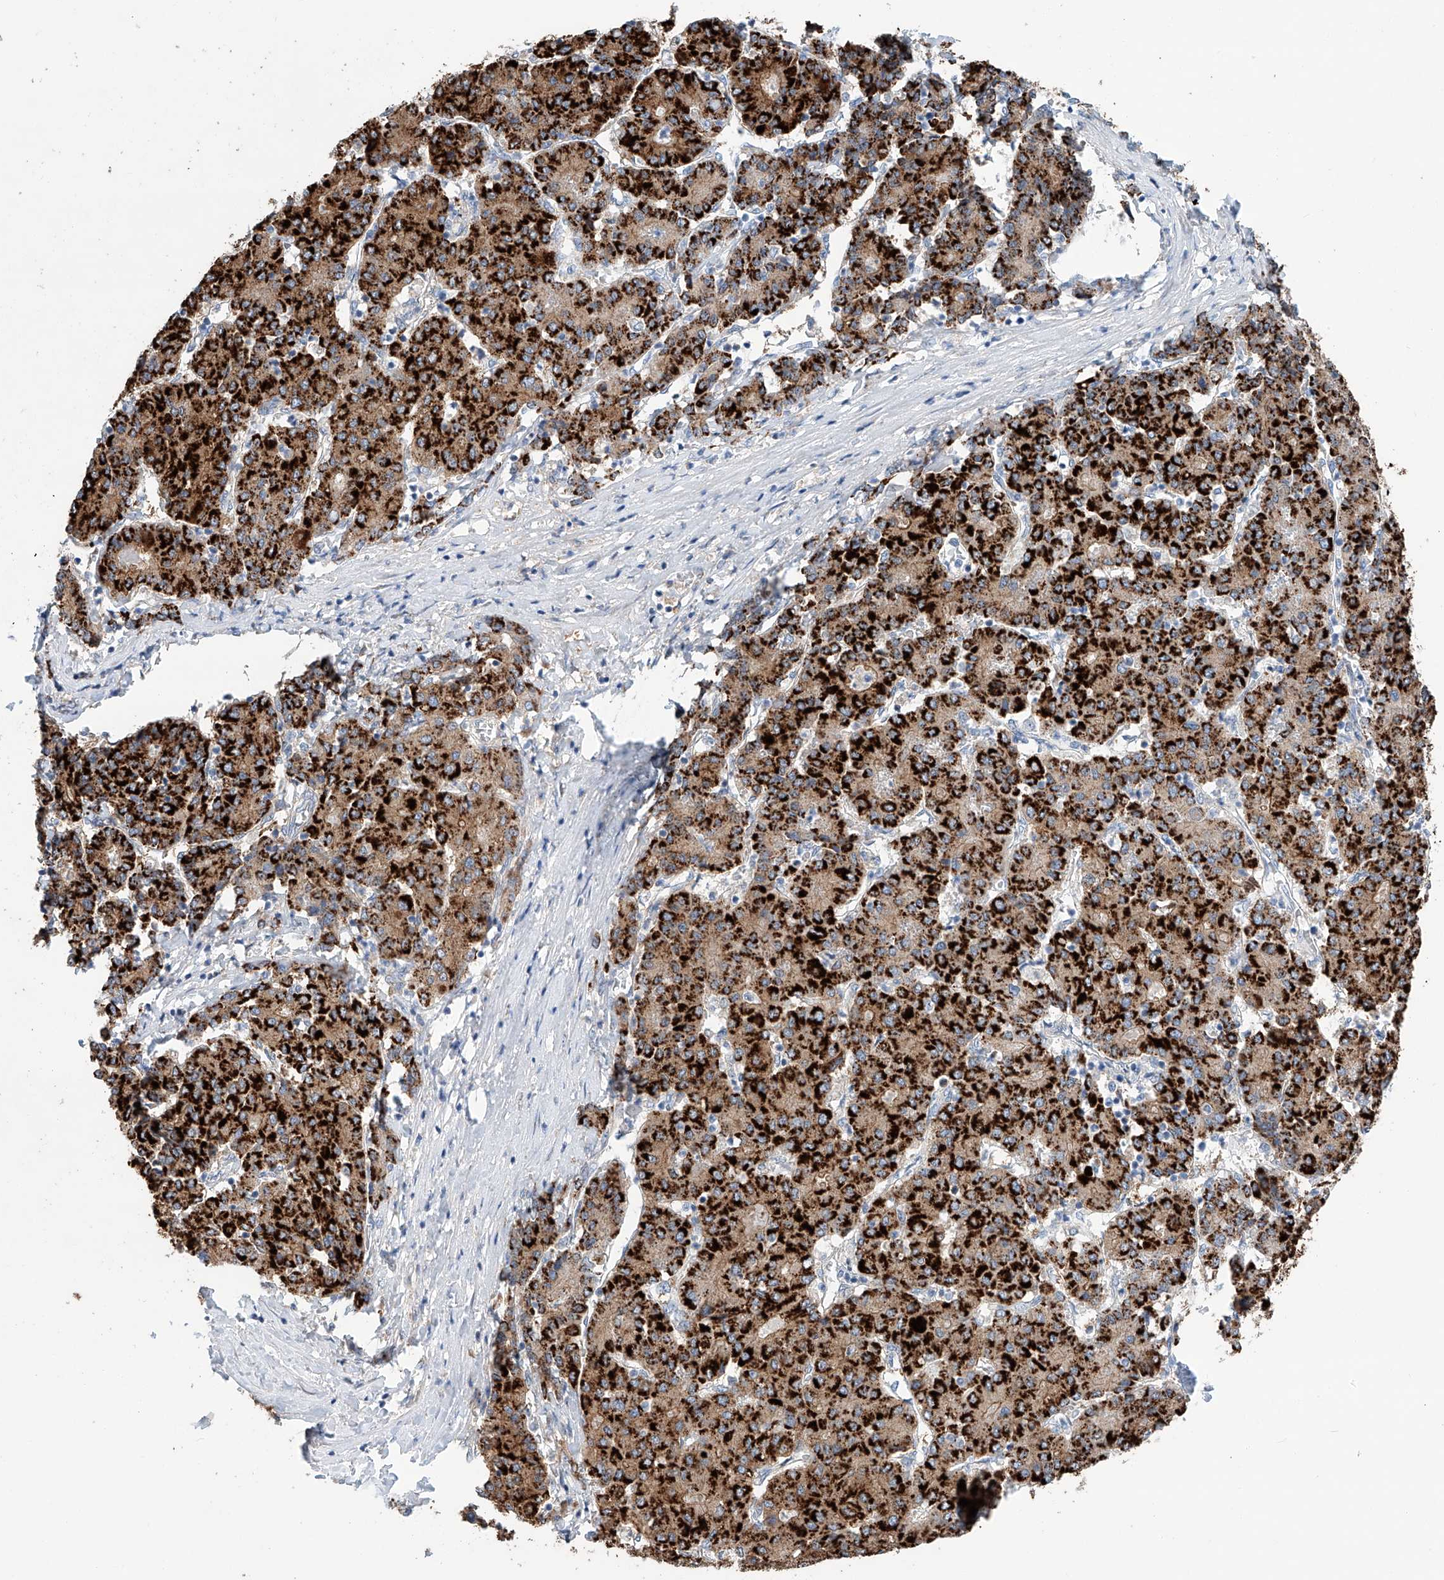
{"staining": {"intensity": "strong", "quantity": ">75%", "location": "cytoplasmic/membranous"}, "tissue": "liver cancer", "cell_type": "Tumor cells", "image_type": "cancer", "snomed": [{"axis": "morphology", "description": "Carcinoma, Hepatocellular, NOS"}, {"axis": "topography", "description": "Liver"}], "caption": "Hepatocellular carcinoma (liver) stained for a protein demonstrates strong cytoplasmic/membranous positivity in tumor cells. (DAB IHC, brown staining for protein, blue staining for nuclei).", "gene": "SLC22A7", "patient": {"sex": "male", "age": 65}}